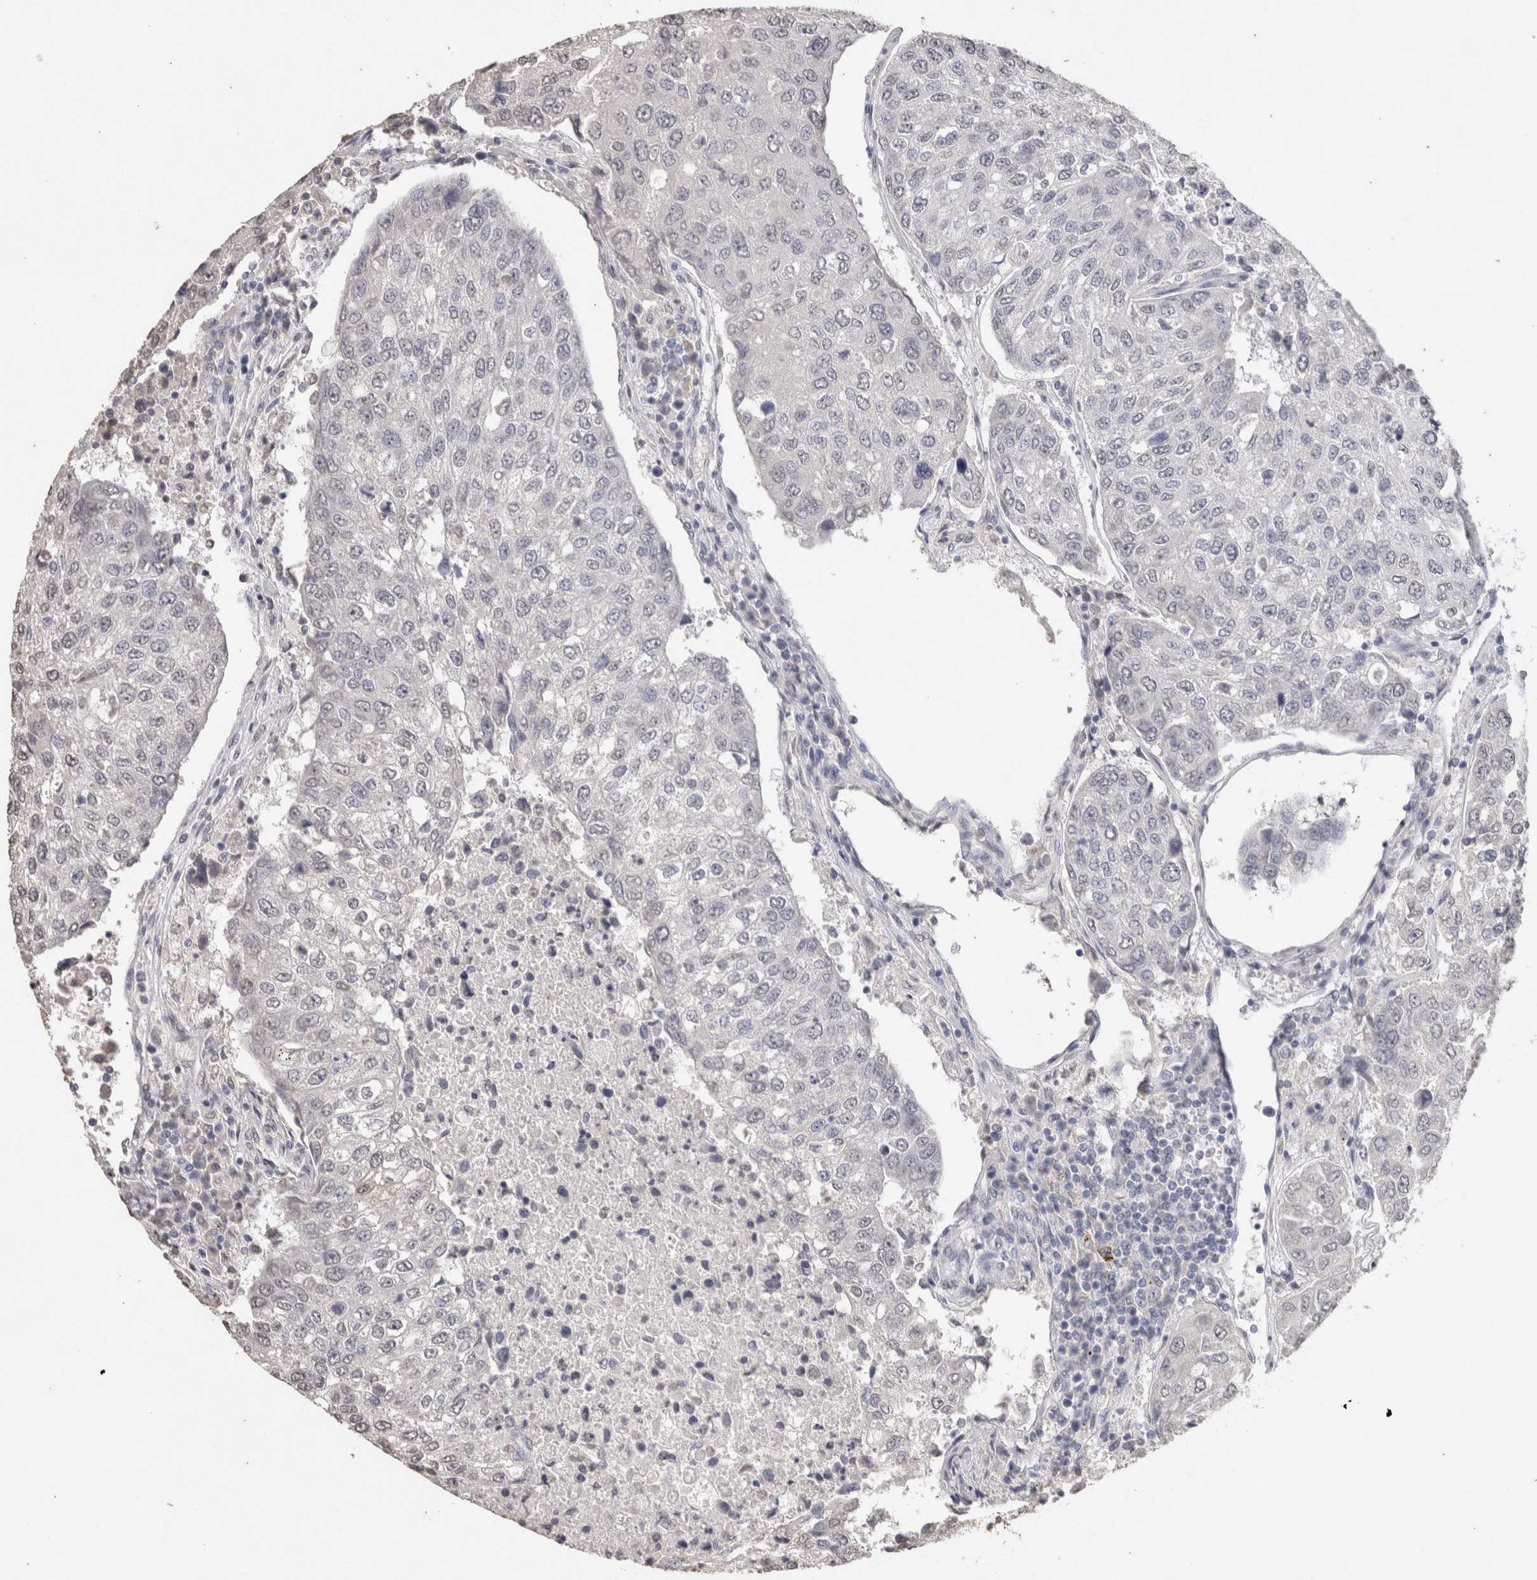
{"staining": {"intensity": "negative", "quantity": "none", "location": "none"}, "tissue": "urothelial cancer", "cell_type": "Tumor cells", "image_type": "cancer", "snomed": [{"axis": "morphology", "description": "Urothelial carcinoma, High grade"}, {"axis": "topography", "description": "Lymph node"}, {"axis": "topography", "description": "Urinary bladder"}], "caption": "This is an immunohistochemistry (IHC) photomicrograph of human urothelial cancer. There is no expression in tumor cells.", "gene": "LGALS2", "patient": {"sex": "male", "age": 51}}